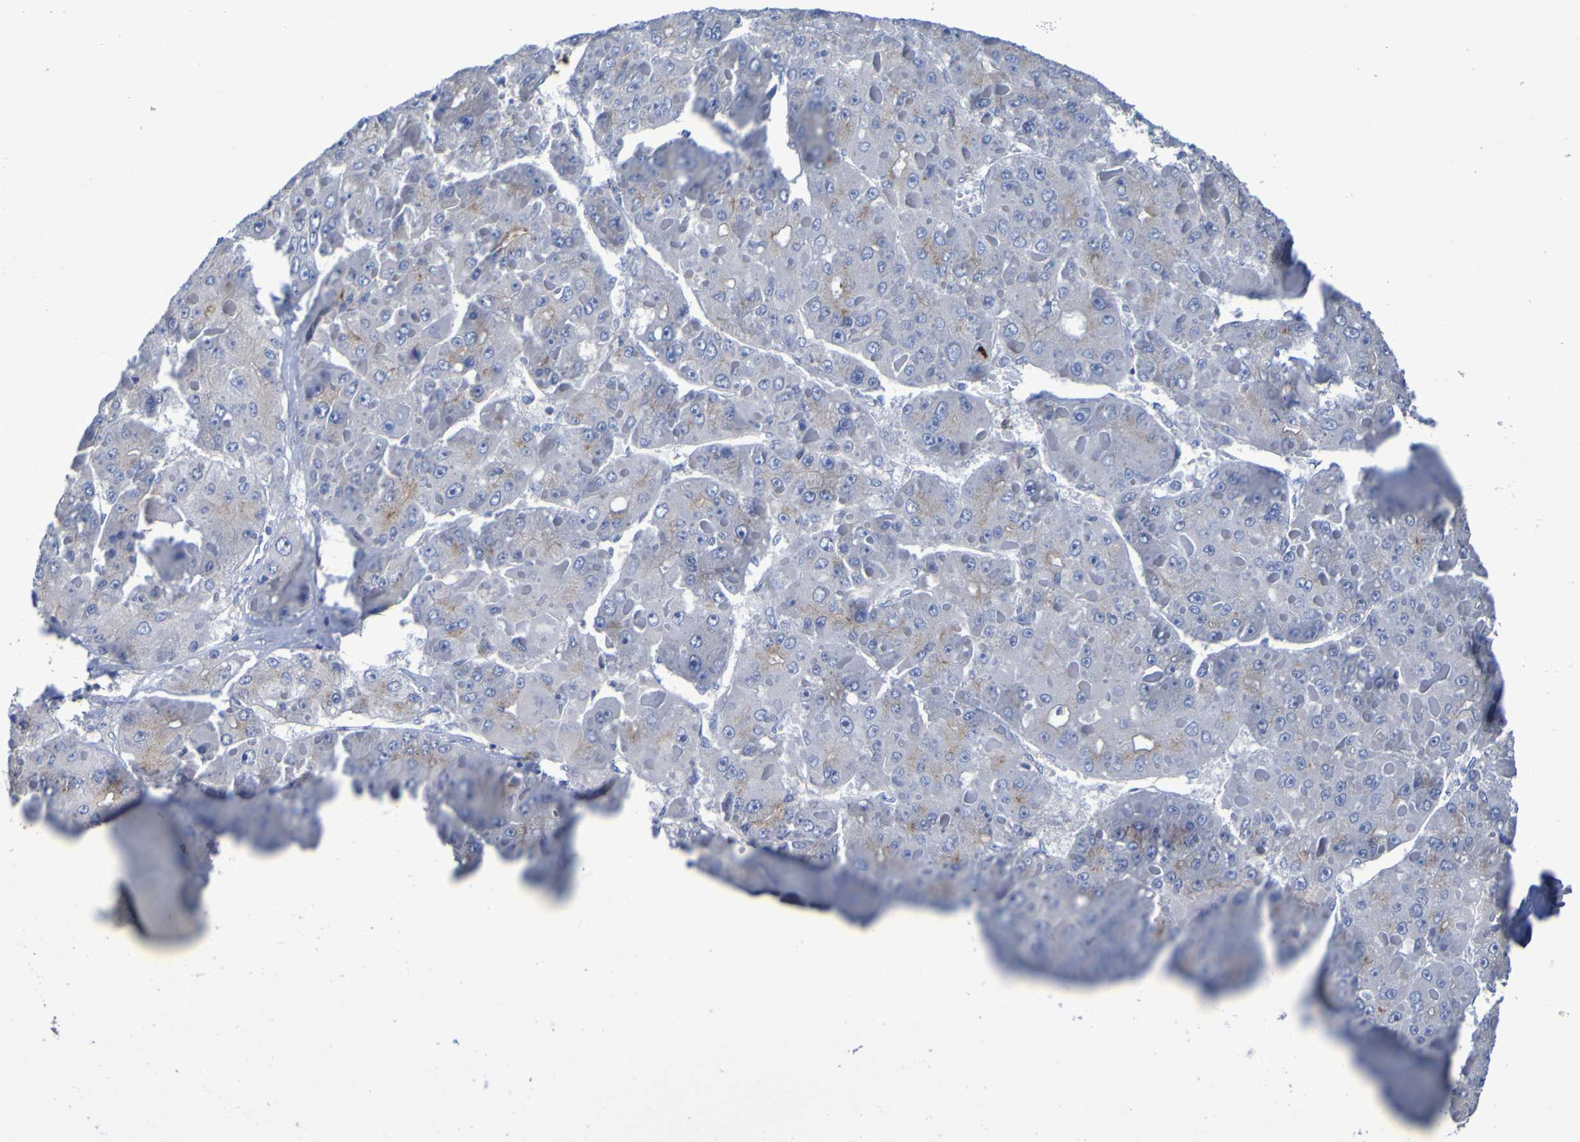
{"staining": {"intensity": "weak", "quantity": "<25%", "location": "cytoplasmic/membranous"}, "tissue": "liver cancer", "cell_type": "Tumor cells", "image_type": "cancer", "snomed": [{"axis": "morphology", "description": "Carcinoma, Hepatocellular, NOS"}, {"axis": "topography", "description": "Liver"}], "caption": "High magnification brightfield microscopy of liver cancer stained with DAB (3,3'-diaminobenzidine) (brown) and counterstained with hematoxylin (blue): tumor cells show no significant staining.", "gene": "C11orf24", "patient": {"sex": "female", "age": 73}}